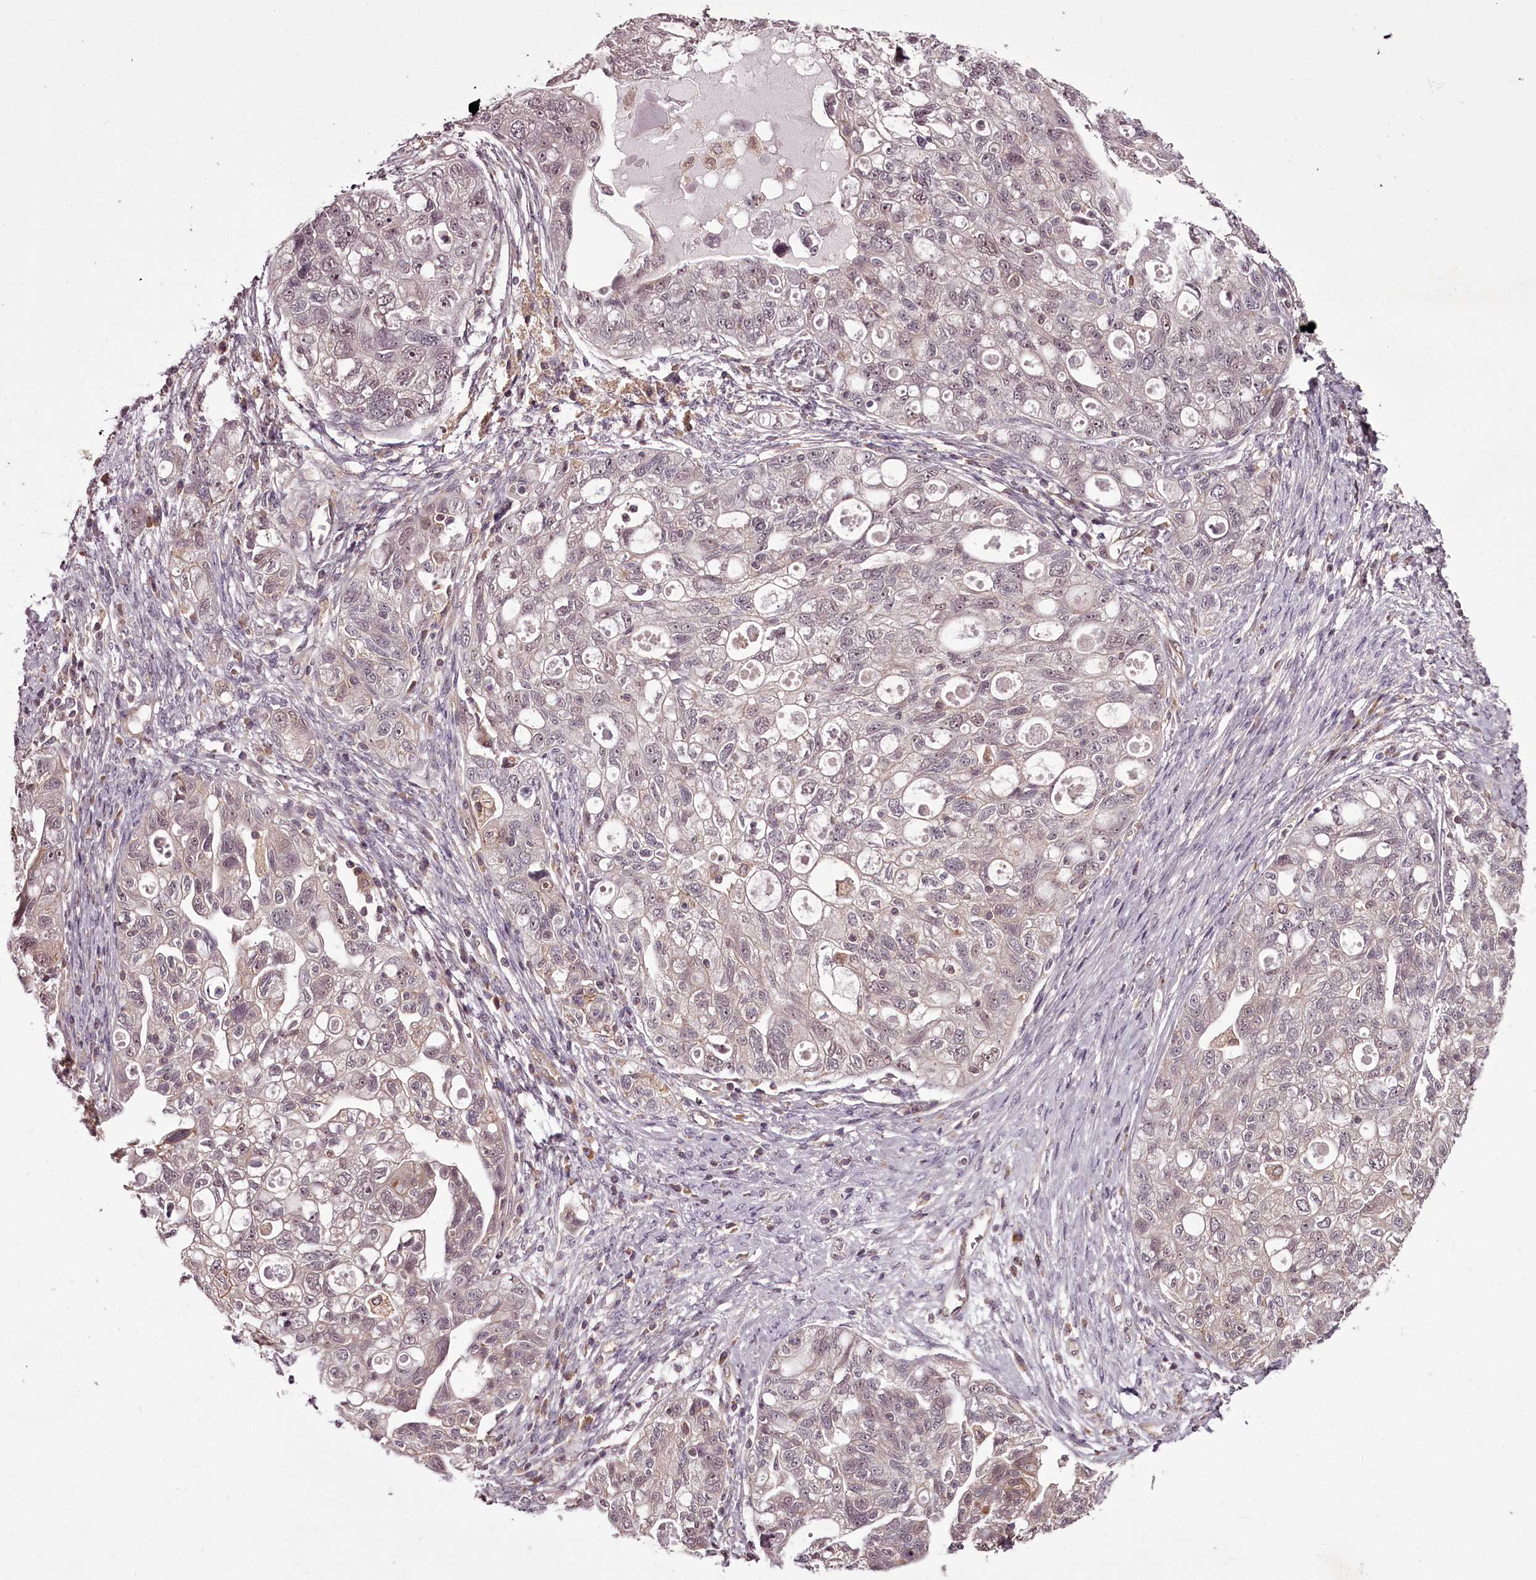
{"staining": {"intensity": "weak", "quantity": "<25%", "location": "cytoplasmic/membranous,nuclear"}, "tissue": "ovarian cancer", "cell_type": "Tumor cells", "image_type": "cancer", "snomed": [{"axis": "morphology", "description": "Carcinoma, NOS"}, {"axis": "morphology", "description": "Cystadenocarcinoma, serous, NOS"}, {"axis": "topography", "description": "Ovary"}], "caption": "Carcinoma (ovarian) was stained to show a protein in brown. There is no significant expression in tumor cells.", "gene": "CCDC92", "patient": {"sex": "female", "age": 69}}